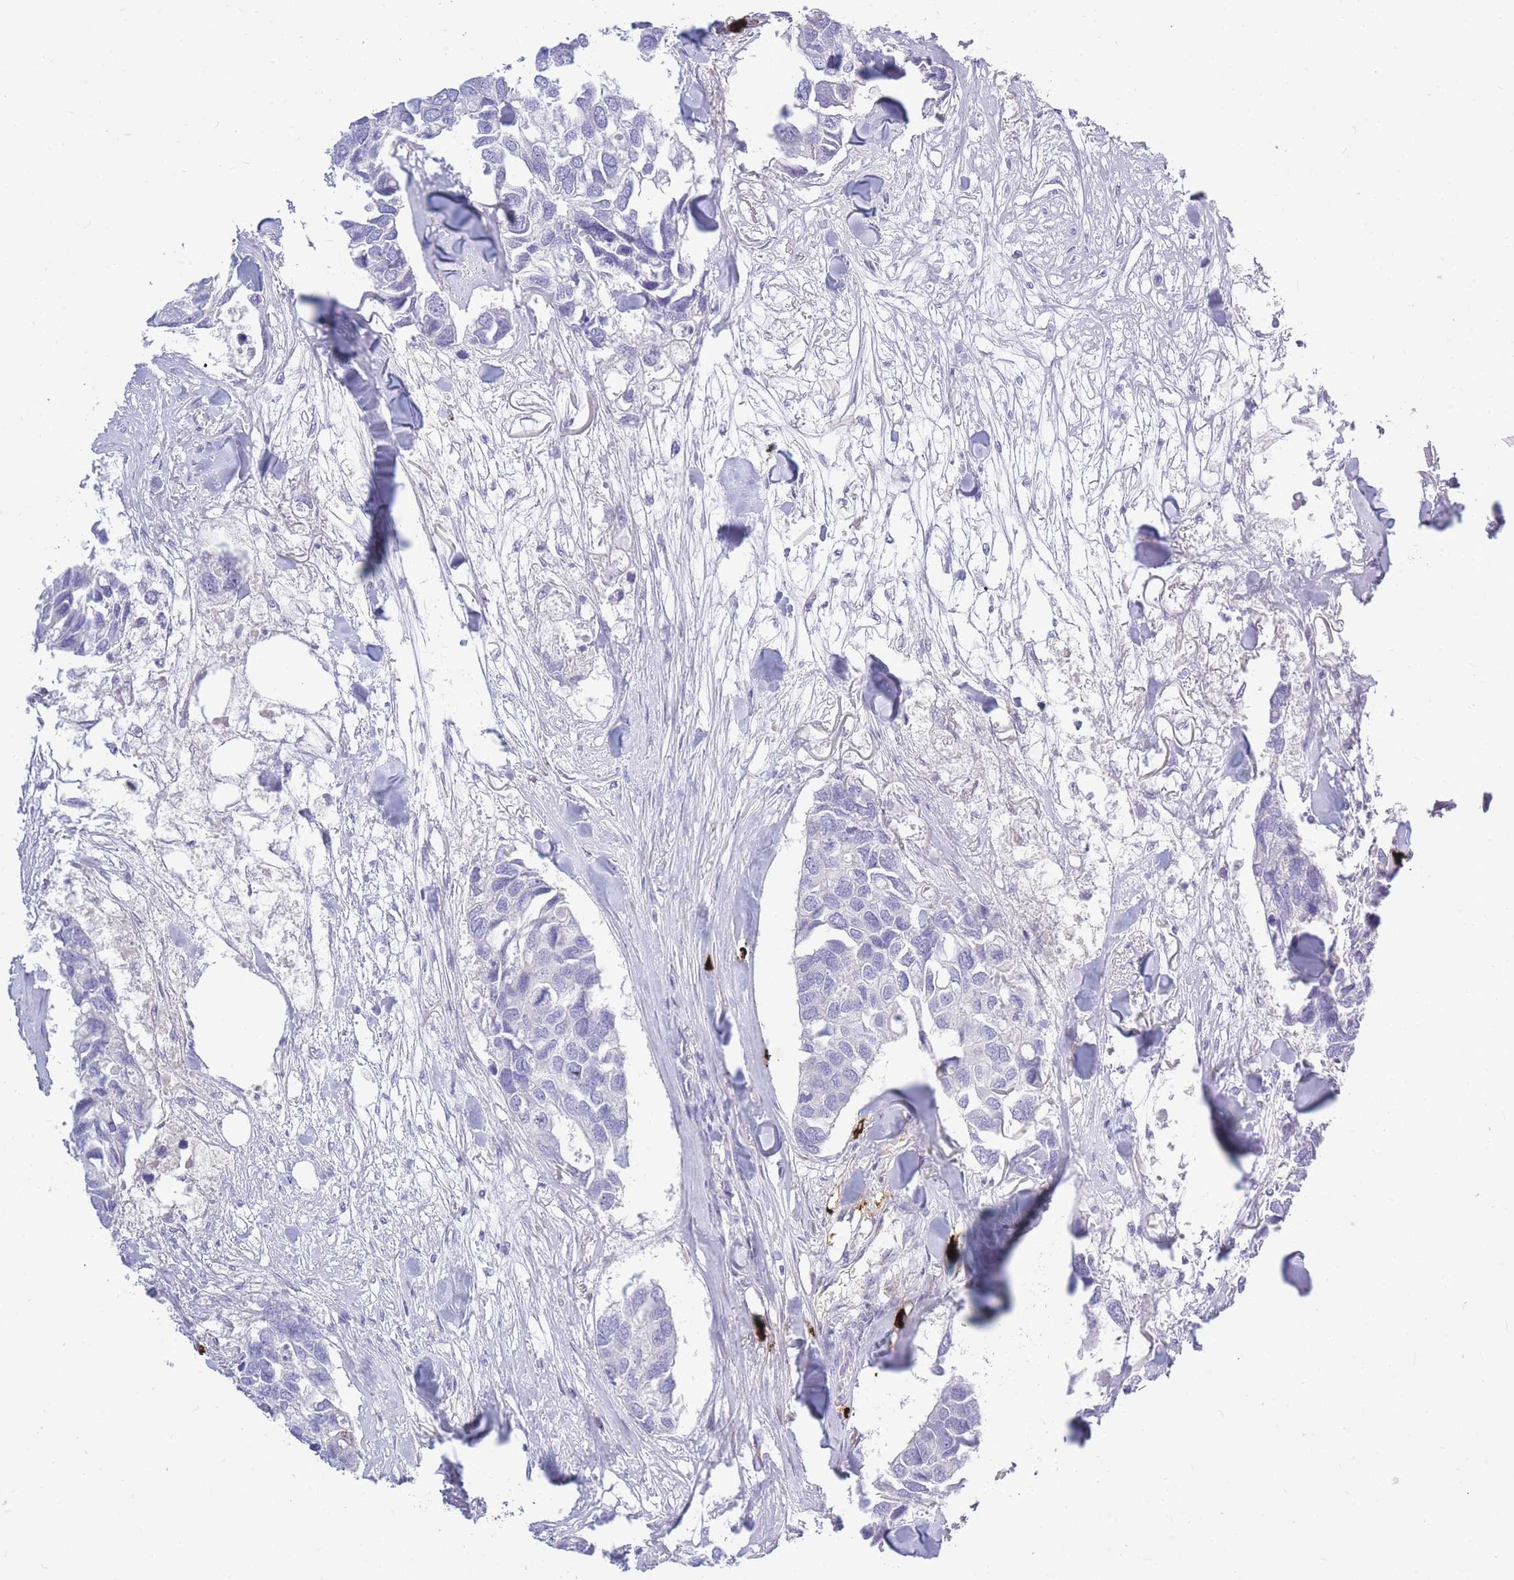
{"staining": {"intensity": "negative", "quantity": "none", "location": "none"}, "tissue": "breast cancer", "cell_type": "Tumor cells", "image_type": "cancer", "snomed": [{"axis": "morphology", "description": "Duct carcinoma"}, {"axis": "topography", "description": "Breast"}], "caption": "An immunohistochemistry micrograph of intraductal carcinoma (breast) is shown. There is no staining in tumor cells of intraductal carcinoma (breast). (DAB immunohistochemistry, high magnification).", "gene": "TPSD1", "patient": {"sex": "female", "age": 83}}